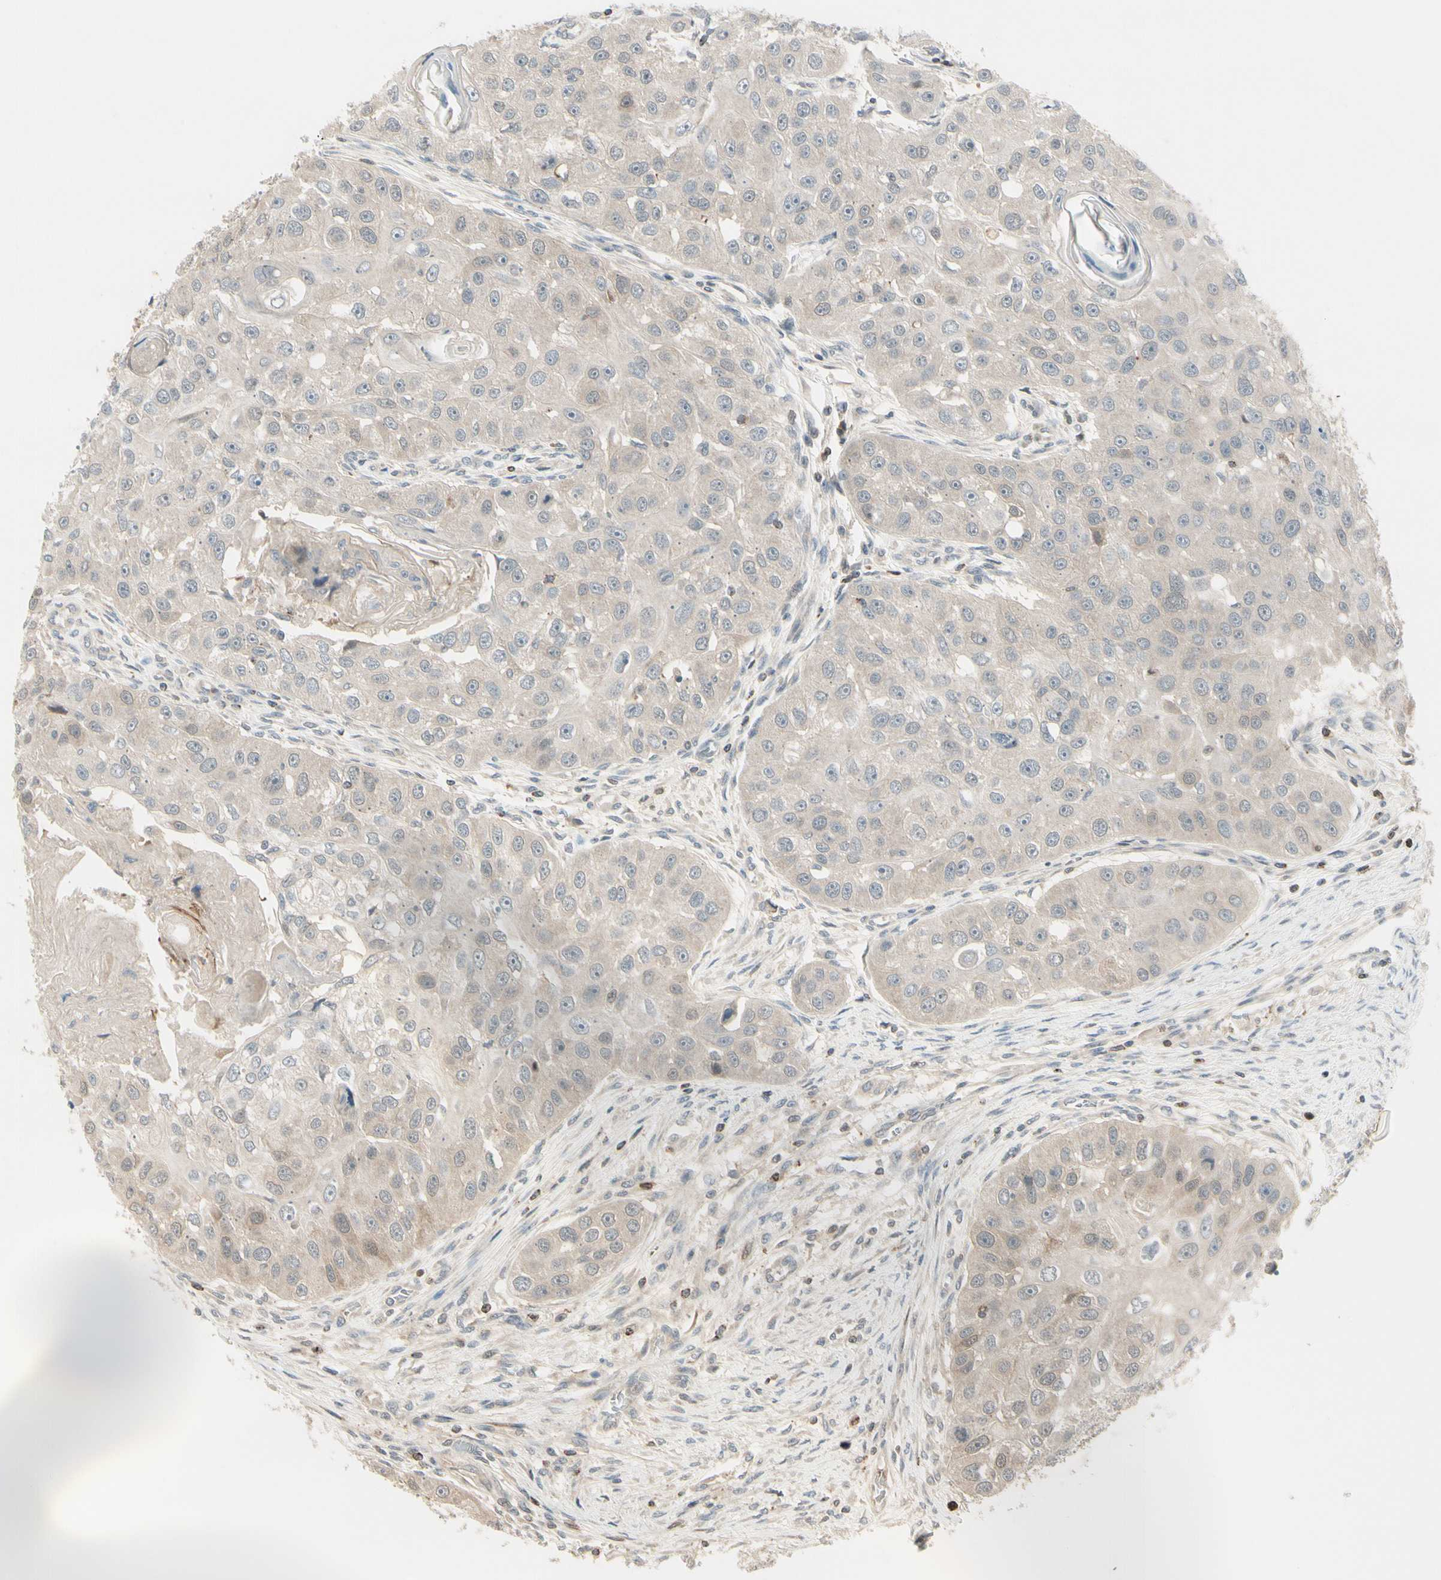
{"staining": {"intensity": "weak", "quantity": "<25%", "location": "cytoplasmic/membranous"}, "tissue": "head and neck cancer", "cell_type": "Tumor cells", "image_type": "cancer", "snomed": [{"axis": "morphology", "description": "Normal tissue, NOS"}, {"axis": "morphology", "description": "Squamous cell carcinoma, NOS"}, {"axis": "topography", "description": "Skeletal muscle"}, {"axis": "topography", "description": "Head-Neck"}], "caption": "Immunohistochemistry of human head and neck cancer demonstrates no staining in tumor cells.", "gene": "EVC", "patient": {"sex": "male", "age": 51}}